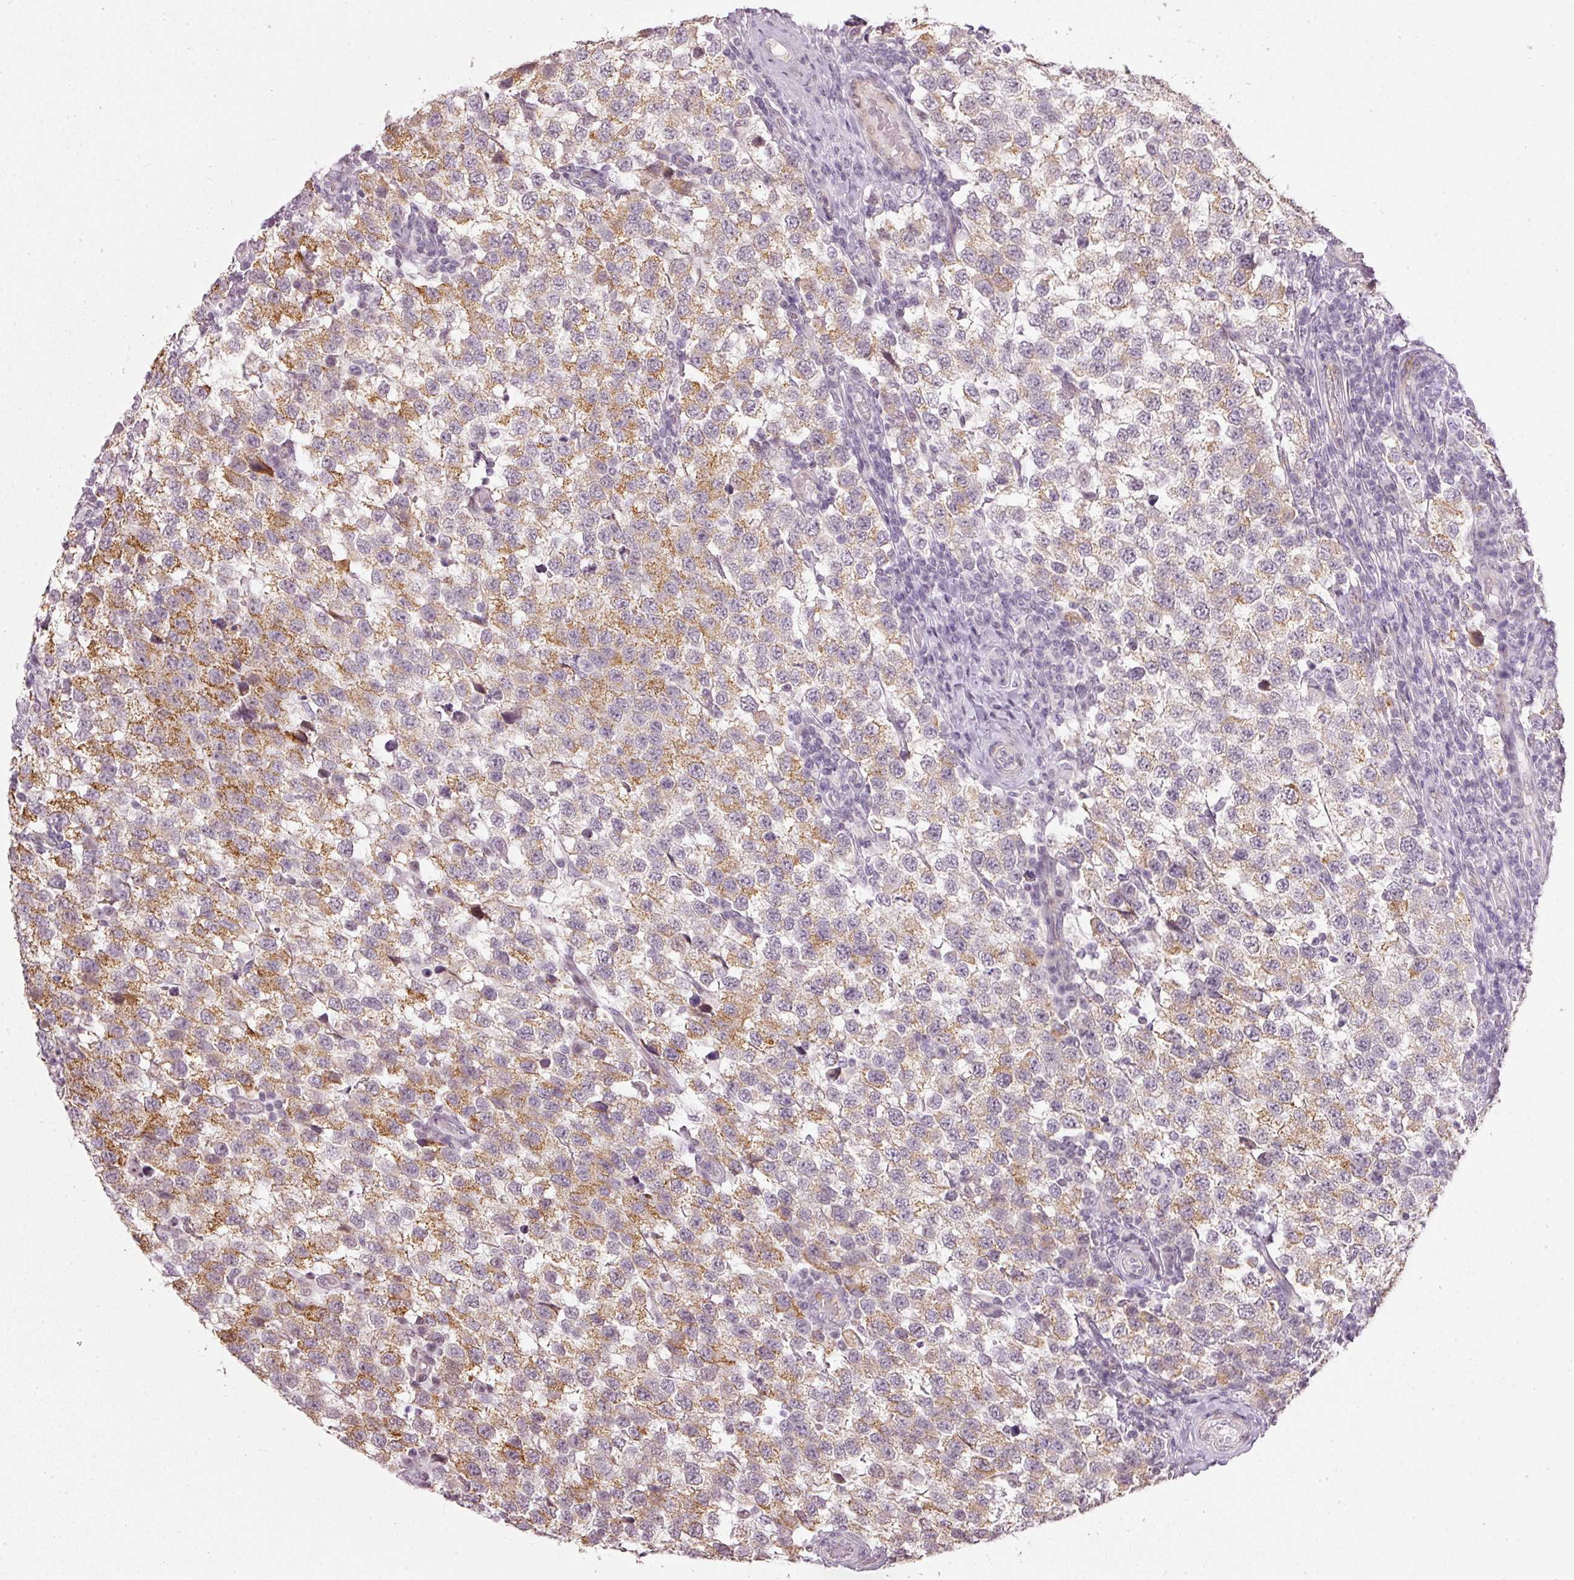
{"staining": {"intensity": "moderate", "quantity": "25%-75%", "location": "cytoplasmic/membranous"}, "tissue": "testis cancer", "cell_type": "Tumor cells", "image_type": "cancer", "snomed": [{"axis": "morphology", "description": "Seminoma, NOS"}, {"axis": "topography", "description": "Testis"}], "caption": "High-magnification brightfield microscopy of seminoma (testis) stained with DAB (3,3'-diaminobenzidine) (brown) and counterstained with hematoxylin (blue). tumor cells exhibit moderate cytoplasmic/membranous expression is present in approximately25%-75% of cells.", "gene": "NRDE2", "patient": {"sex": "male", "age": 34}}